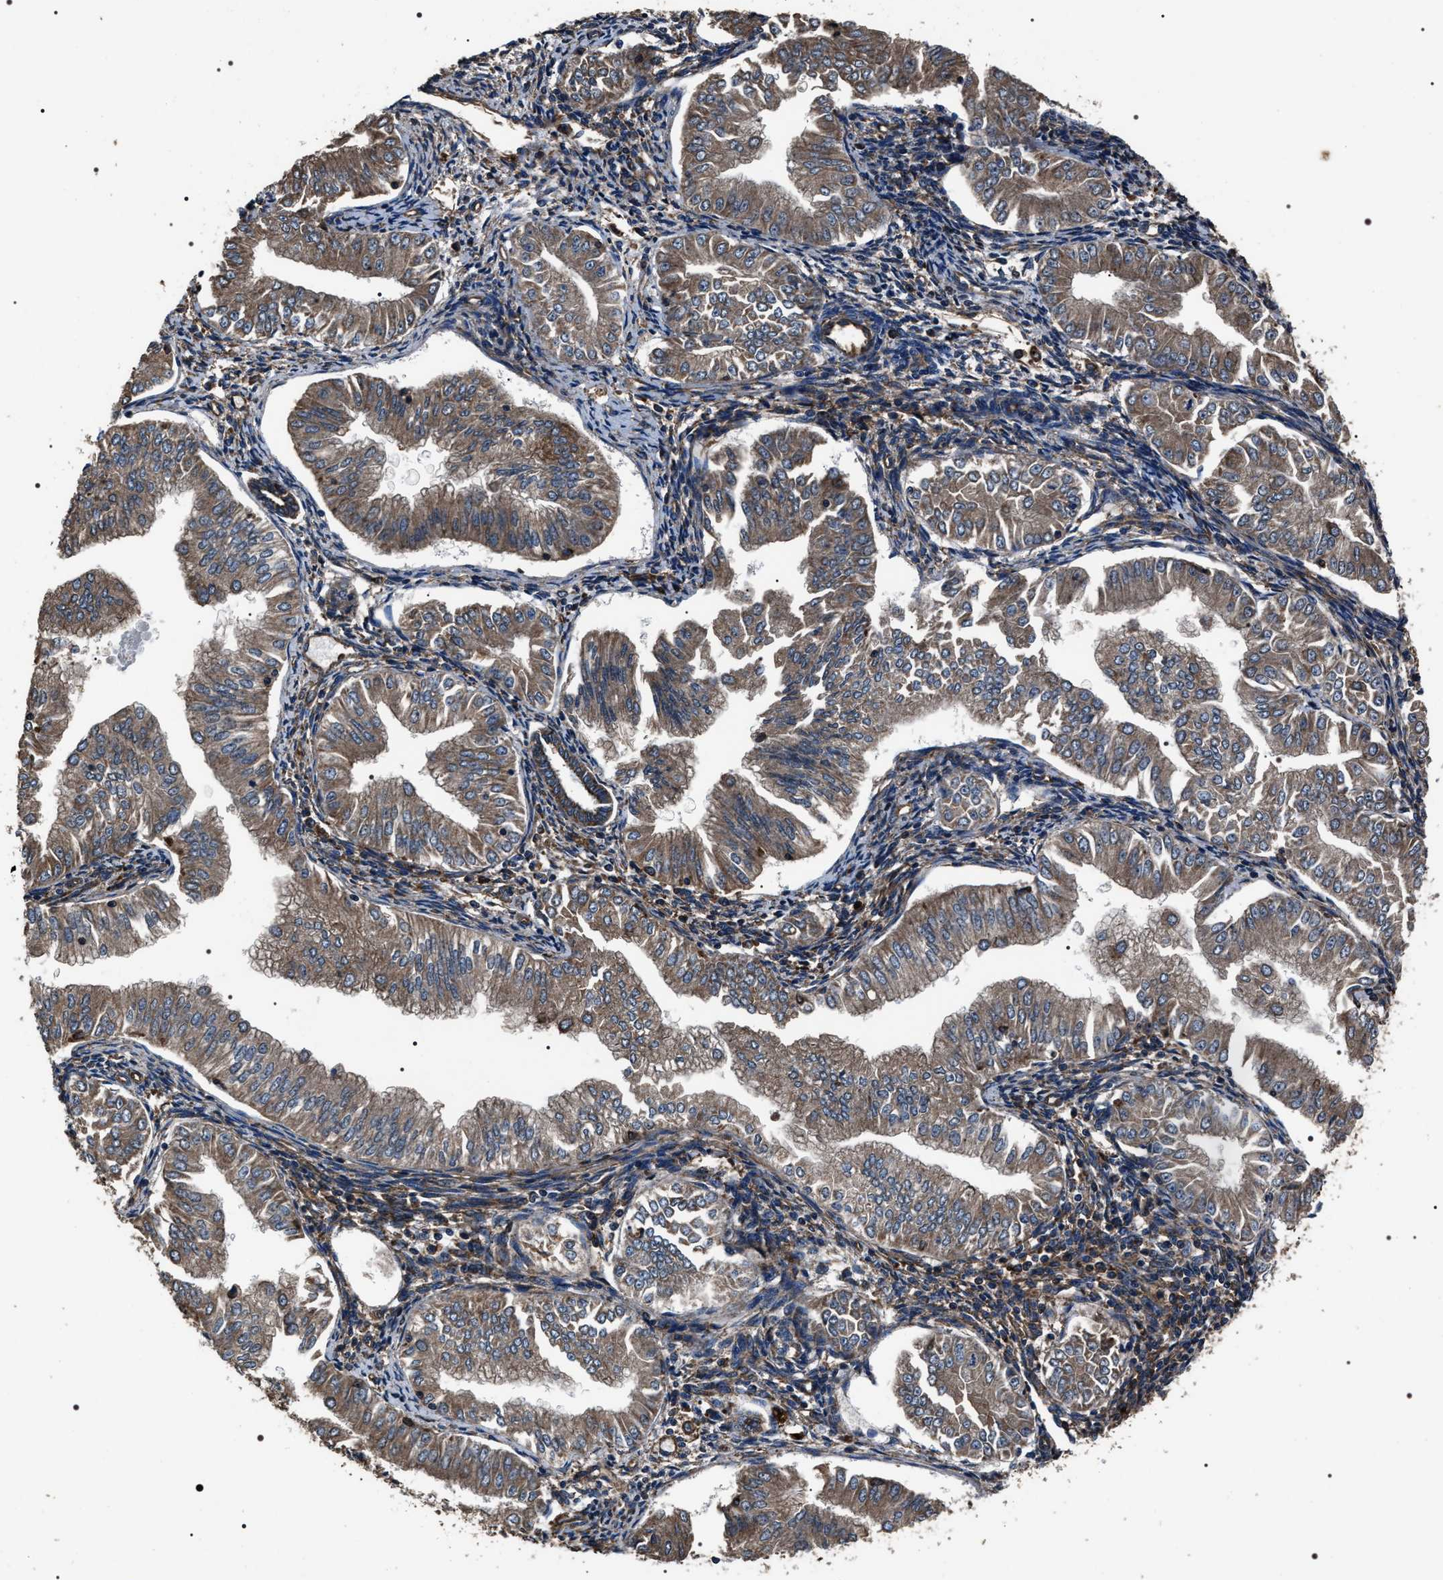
{"staining": {"intensity": "weak", "quantity": ">75%", "location": "cytoplasmic/membranous"}, "tissue": "endometrial cancer", "cell_type": "Tumor cells", "image_type": "cancer", "snomed": [{"axis": "morphology", "description": "Normal tissue, NOS"}, {"axis": "morphology", "description": "Adenocarcinoma, NOS"}, {"axis": "topography", "description": "Endometrium"}], "caption": "Protein expression analysis of human endometrial cancer (adenocarcinoma) reveals weak cytoplasmic/membranous positivity in about >75% of tumor cells.", "gene": "HSCB", "patient": {"sex": "female", "age": 53}}